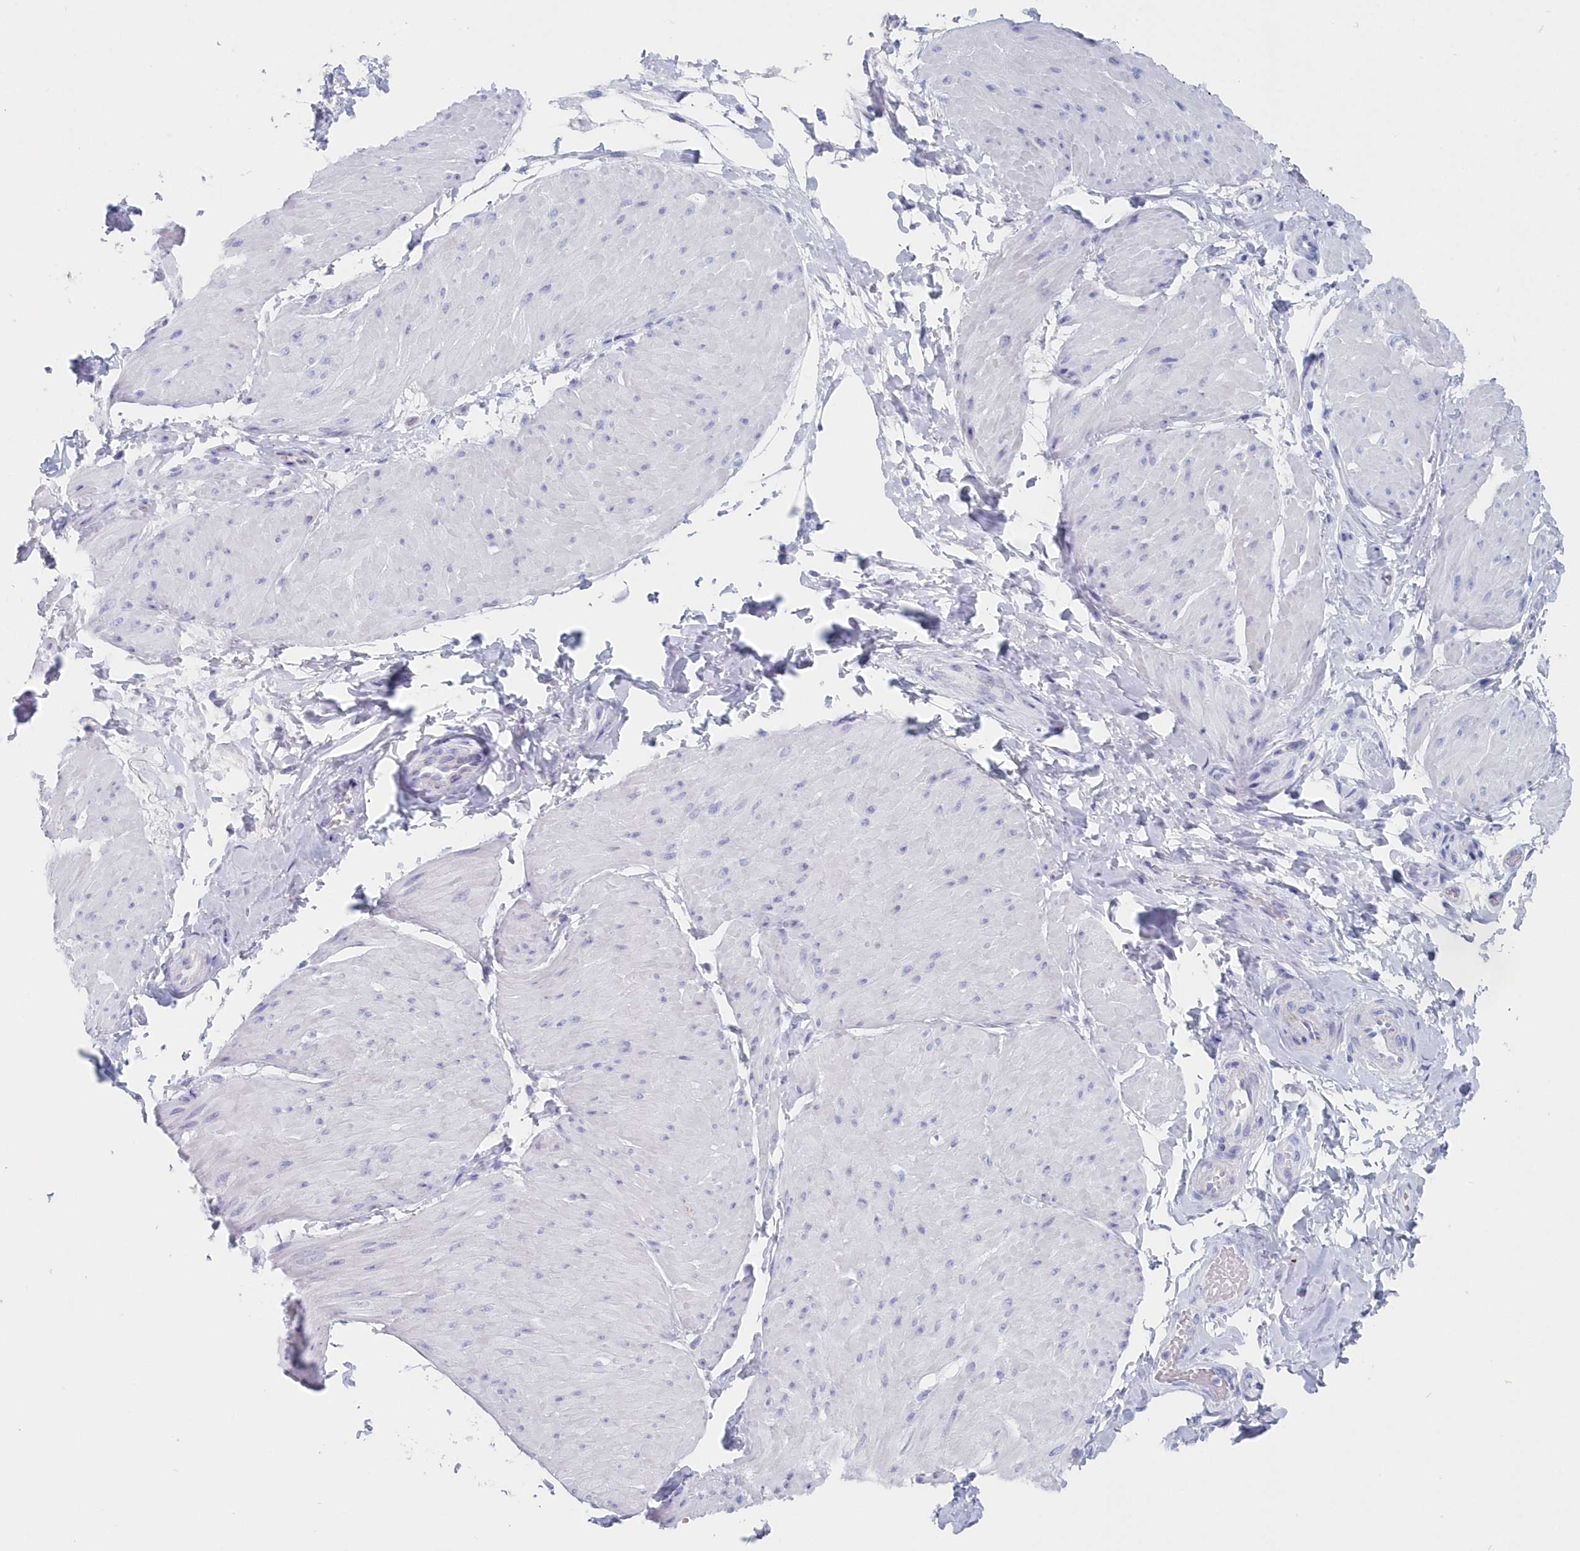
{"staining": {"intensity": "negative", "quantity": "none", "location": "none"}, "tissue": "smooth muscle", "cell_type": "Smooth muscle cells", "image_type": "normal", "snomed": [{"axis": "morphology", "description": "Urothelial carcinoma, High grade"}, {"axis": "topography", "description": "Urinary bladder"}], "caption": "Immunohistochemical staining of benign human smooth muscle demonstrates no significant staining in smooth muscle cells.", "gene": "CSNK1G2", "patient": {"sex": "male", "age": 46}}